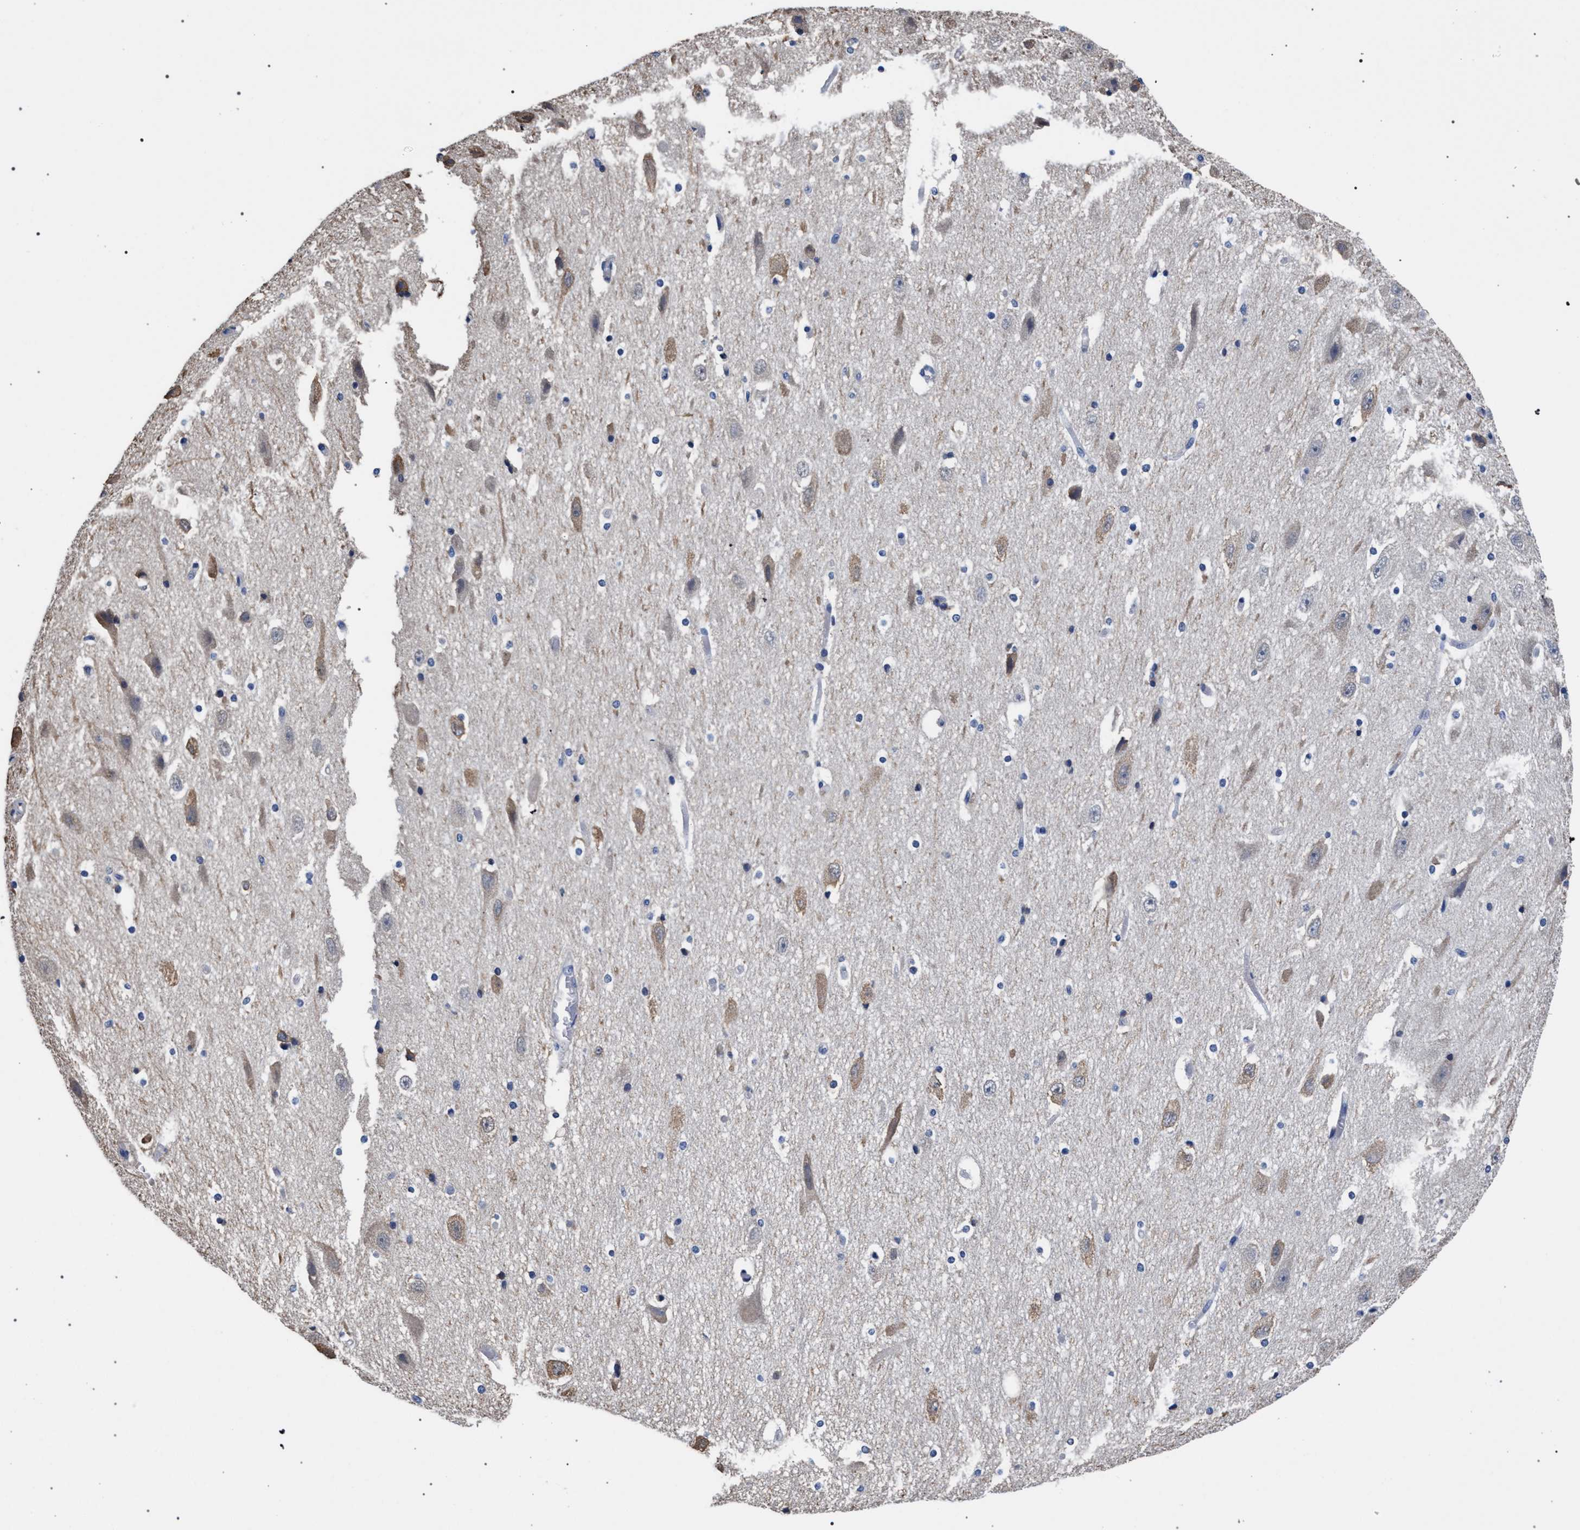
{"staining": {"intensity": "weak", "quantity": "25%-75%", "location": "cytoplasmic/membranous"}, "tissue": "hippocampus", "cell_type": "Glial cells", "image_type": "normal", "snomed": [{"axis": "morphology", "description": "Normal tissue, NOS"}, {"axis": "topography", "description": "Hippocampus"}], "caption": "Hippocampus was stained to show a protein in brown. There is low levels of weak cytoplasmic/membranous staining in about 25%-75% of glial cells. Nuclei are stained in blue.", "gene": "AKAP4", "patient": {"sex": "female", "age": 19}}